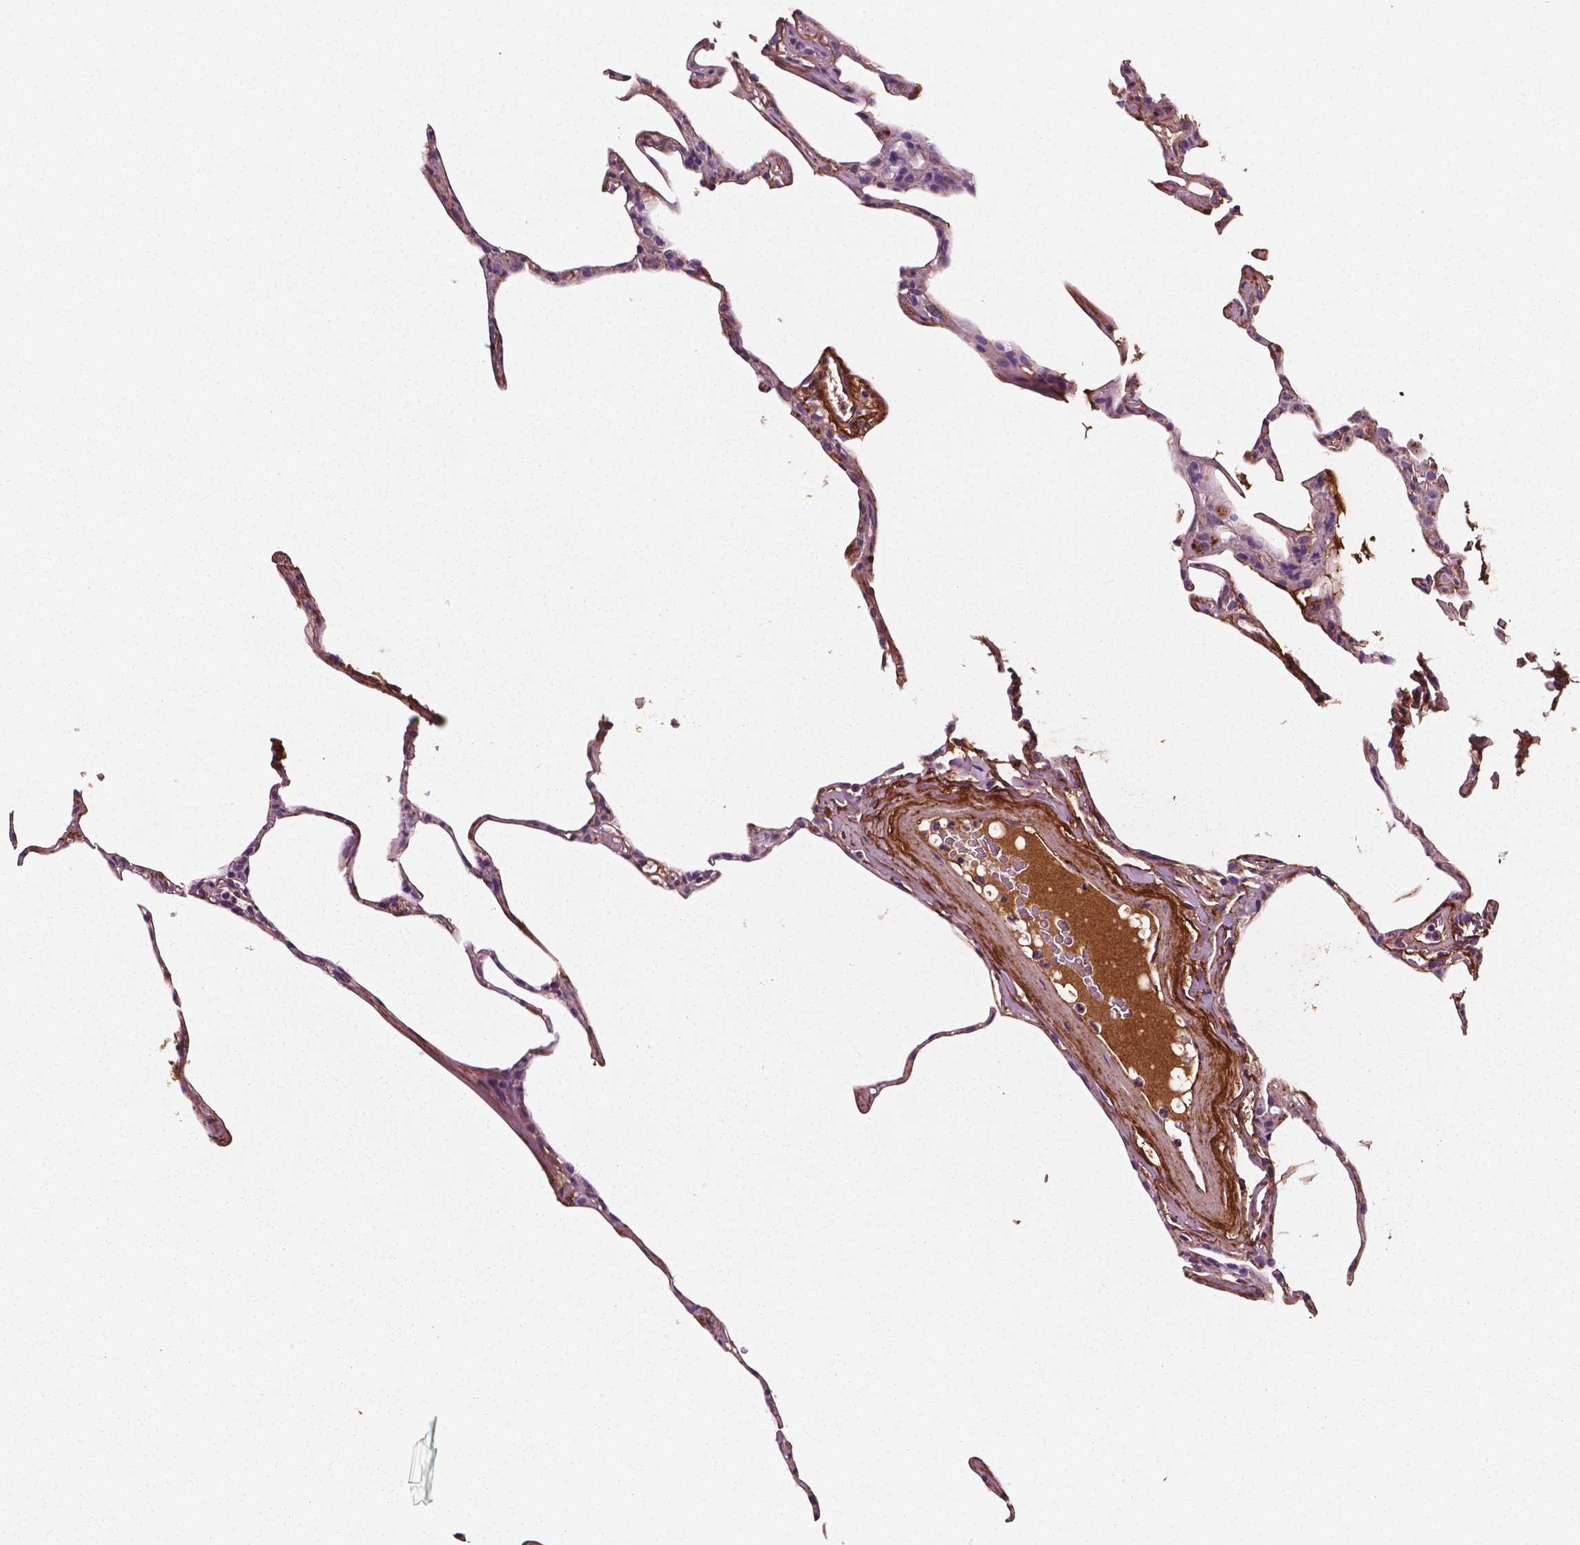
{"staining": {"intensity": "moderate", "quantity": "25%-75%", "location": "cytoplasmic/membranous,nuclear"}, "tissue": "lung", "cell_type": "Alveolar cells", "image_type": "normal", "snomed": [{"axis": "morphology", "description": "Normal tissue, NOS"}, {"axis": "topography", "description": "Lung"}], "caption": "IHC of benign lung shows medium levels of moderate cytoplasmic/membranous,nuclear staining in approximately 25%-75% of alveolar cells. The staining was performed using DAB to visualize the protein expression in brown, while the nuclei were stained in blue with hematoxylin (Magnification: 20x).", "gene": "FBLN1", "patient": {"sex": "male", "age": 65}}